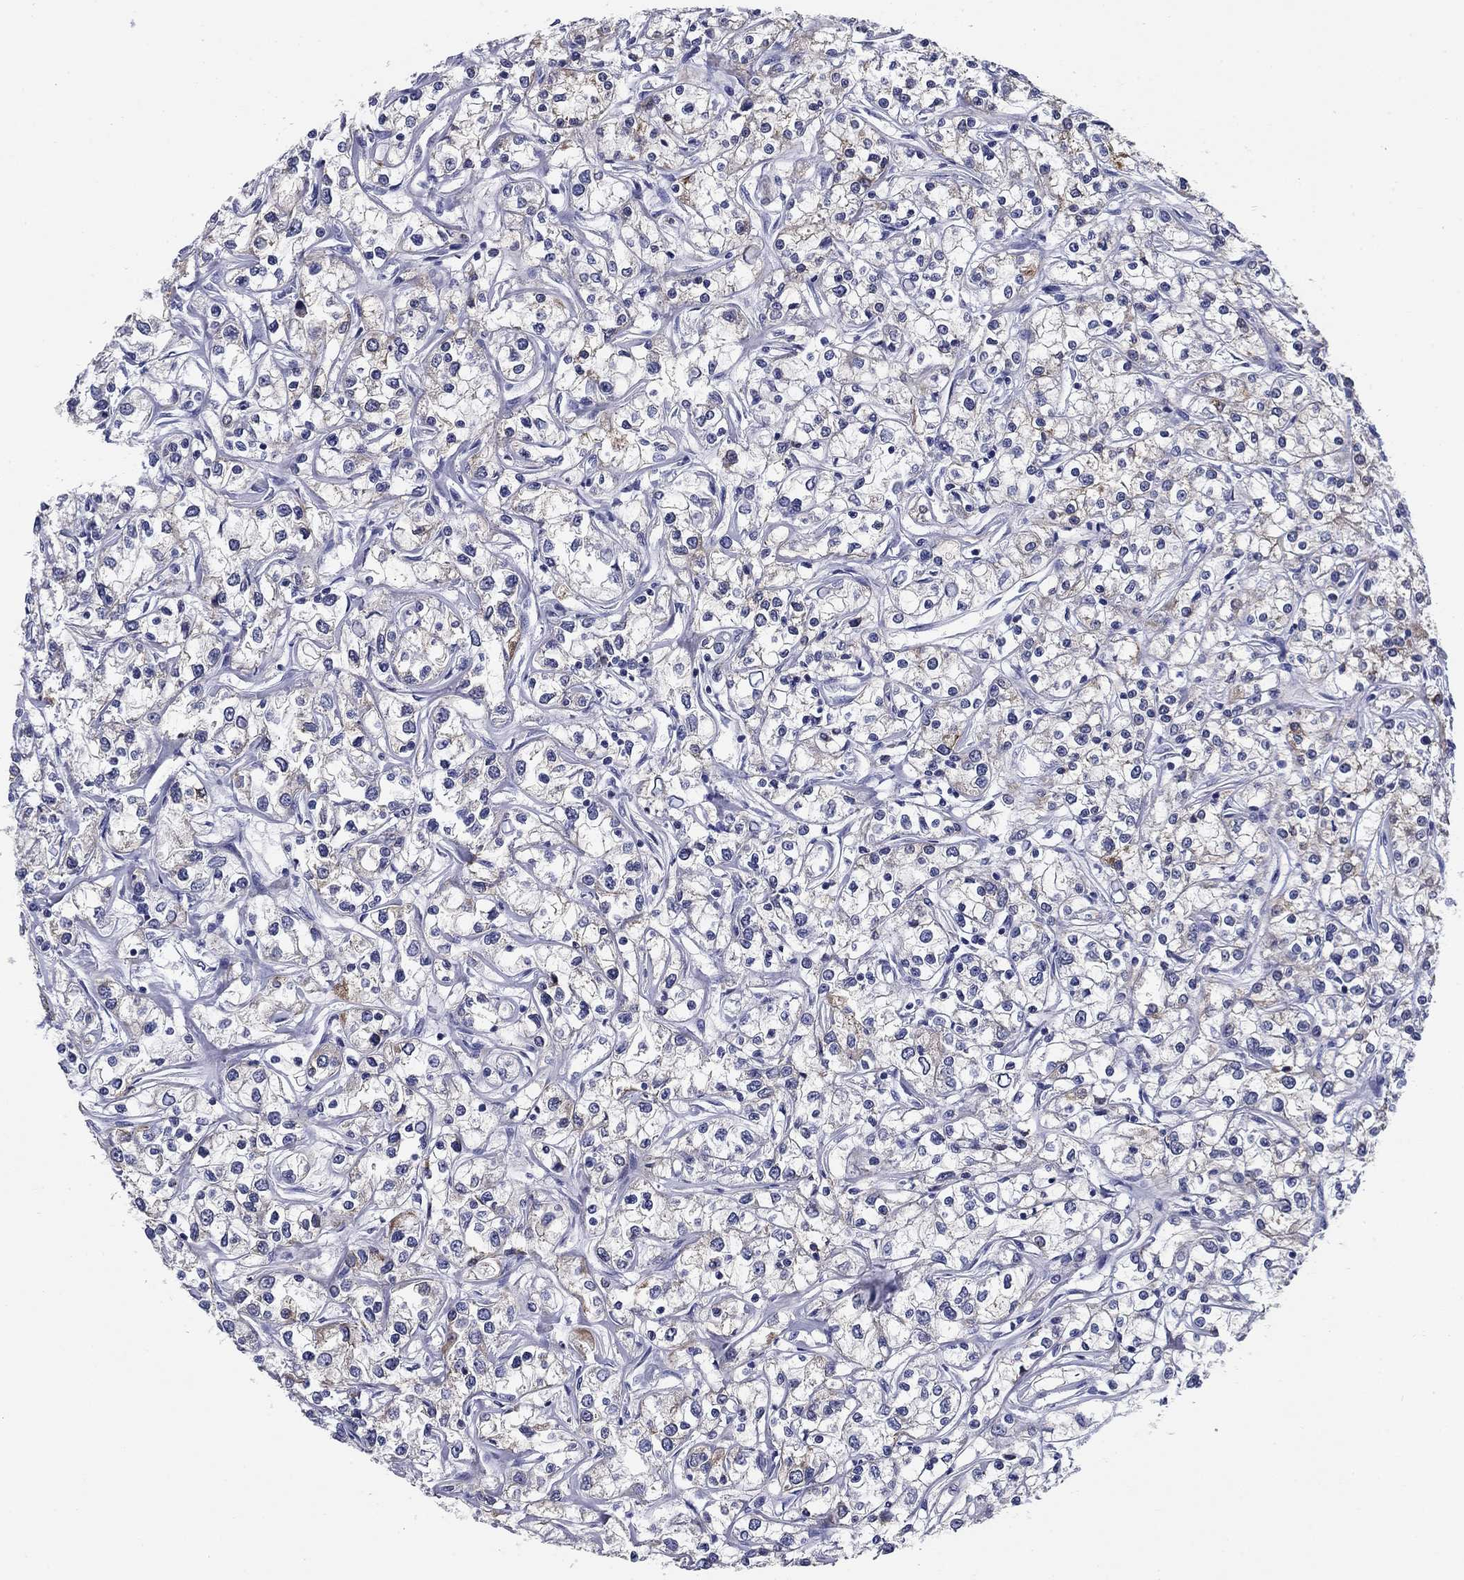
{"staining": {"intensity": "negative", "quantity": "none", "location": "none"}, "tissue": "renal cancer", "cell_type": "Tumor cells", "image_type": "cancer", "snomed": [{"axis": "morphology", "description": "Adenocarcinoma, NOS"}, {"axis": "topography", "description": "Kidney"}], "caption": "Renal cancer (adenocarcinoma) stained for a protein using immunohistochemistry (IHC) shows no staining tumor cells.", "gene": "UPB1", "patient": {"sex": "female", "age": 59}}